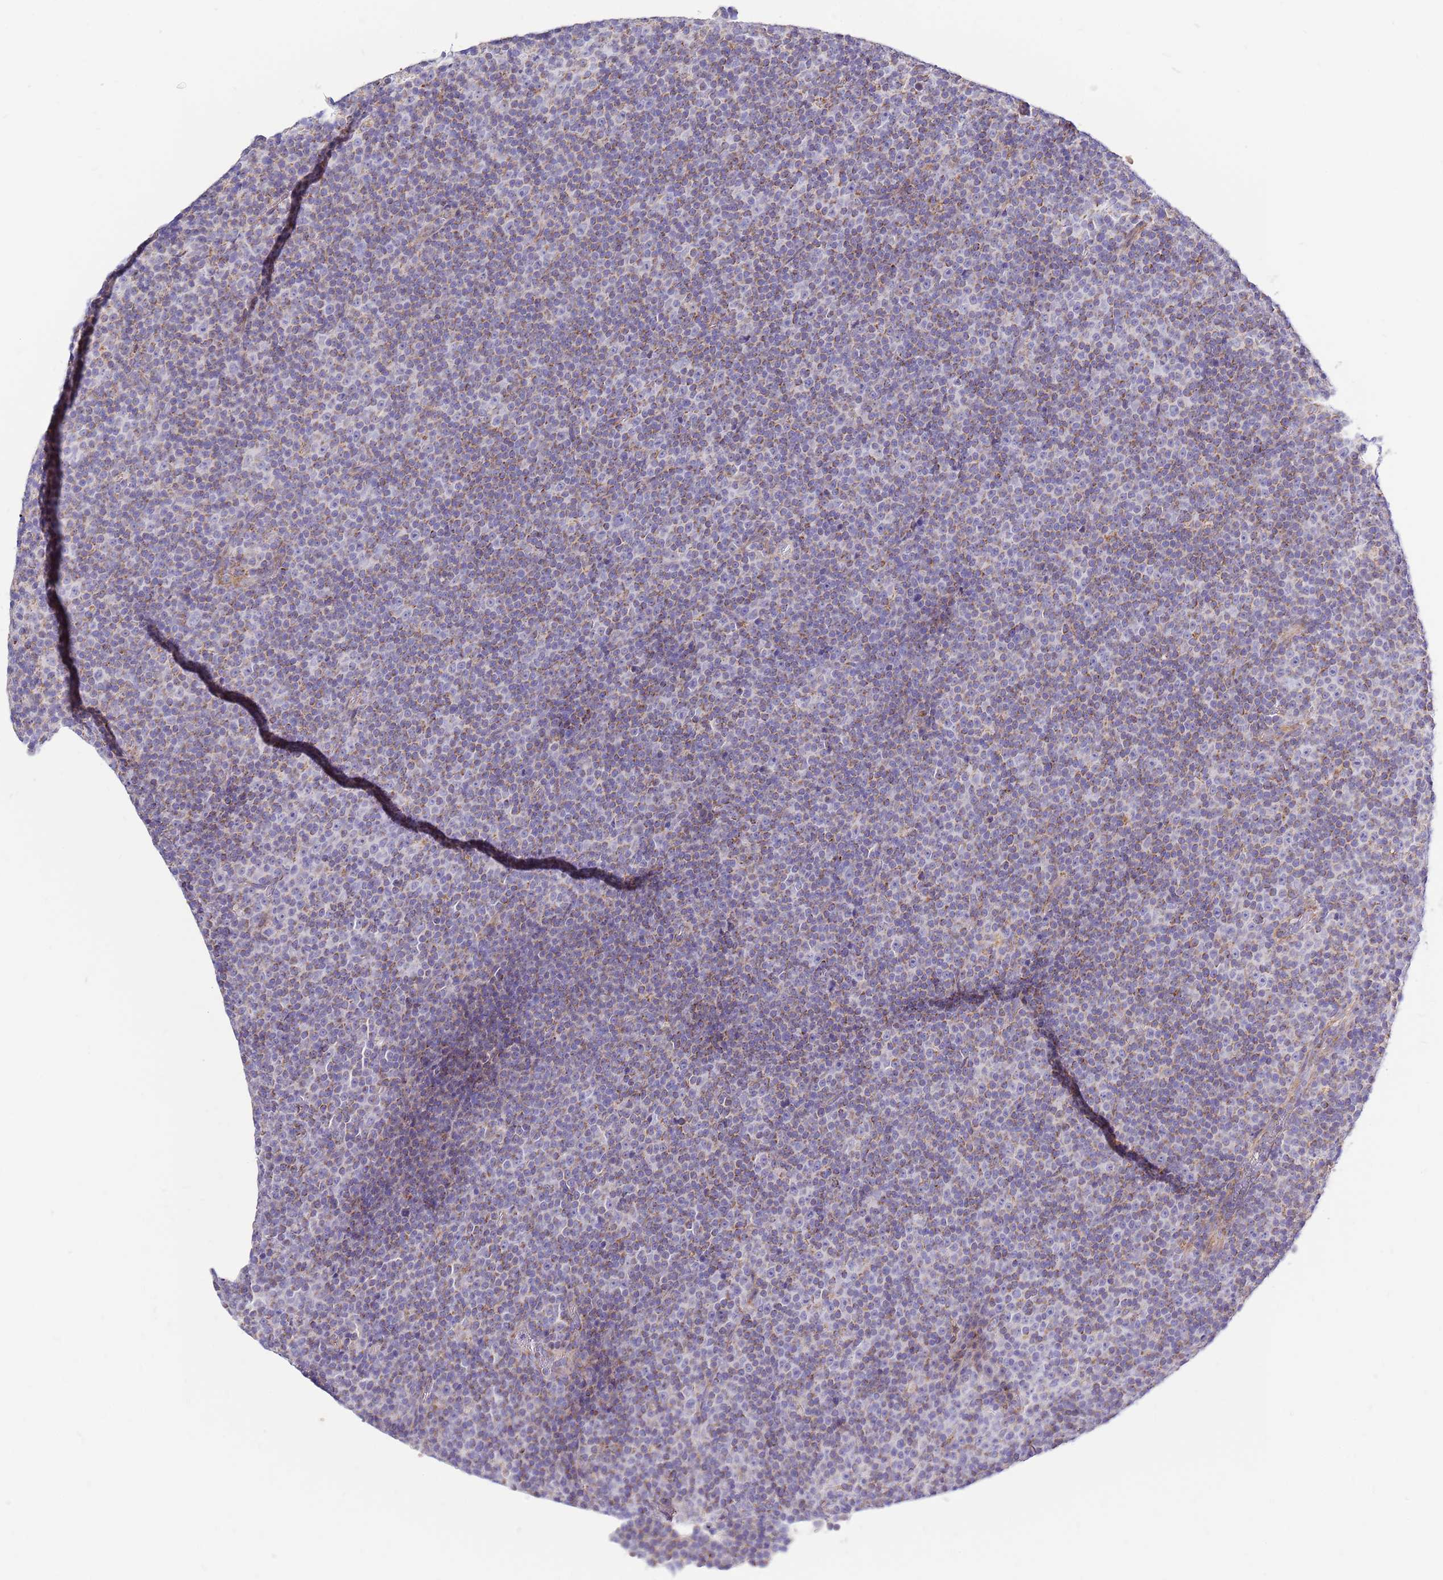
{"staining": {"intensity": "weak", "quantity": "25%-75%", "location": "cytoplasmic/membranous"}, "tissue": "lymphoma", "cell_type": "Tumor cells", "image_type": "cancer", "snomed": [{"axis": "morphology", "description": "Malignant lymphoma, non-Hodgkin's type, Low grade"}, {"axis": "topography", "description": "Lymph node"}], "caption": "Tumor cells exhibit weak cytoplasmic/membranous expression in approximately 25%-75% of cells in low-grade malignant lymphoma, non-Hodgkin's type. (IHC, brightfield microscopy, high magnification).", "gene": "IGF1R", "patient": {"sex": "female", "age": 67}}